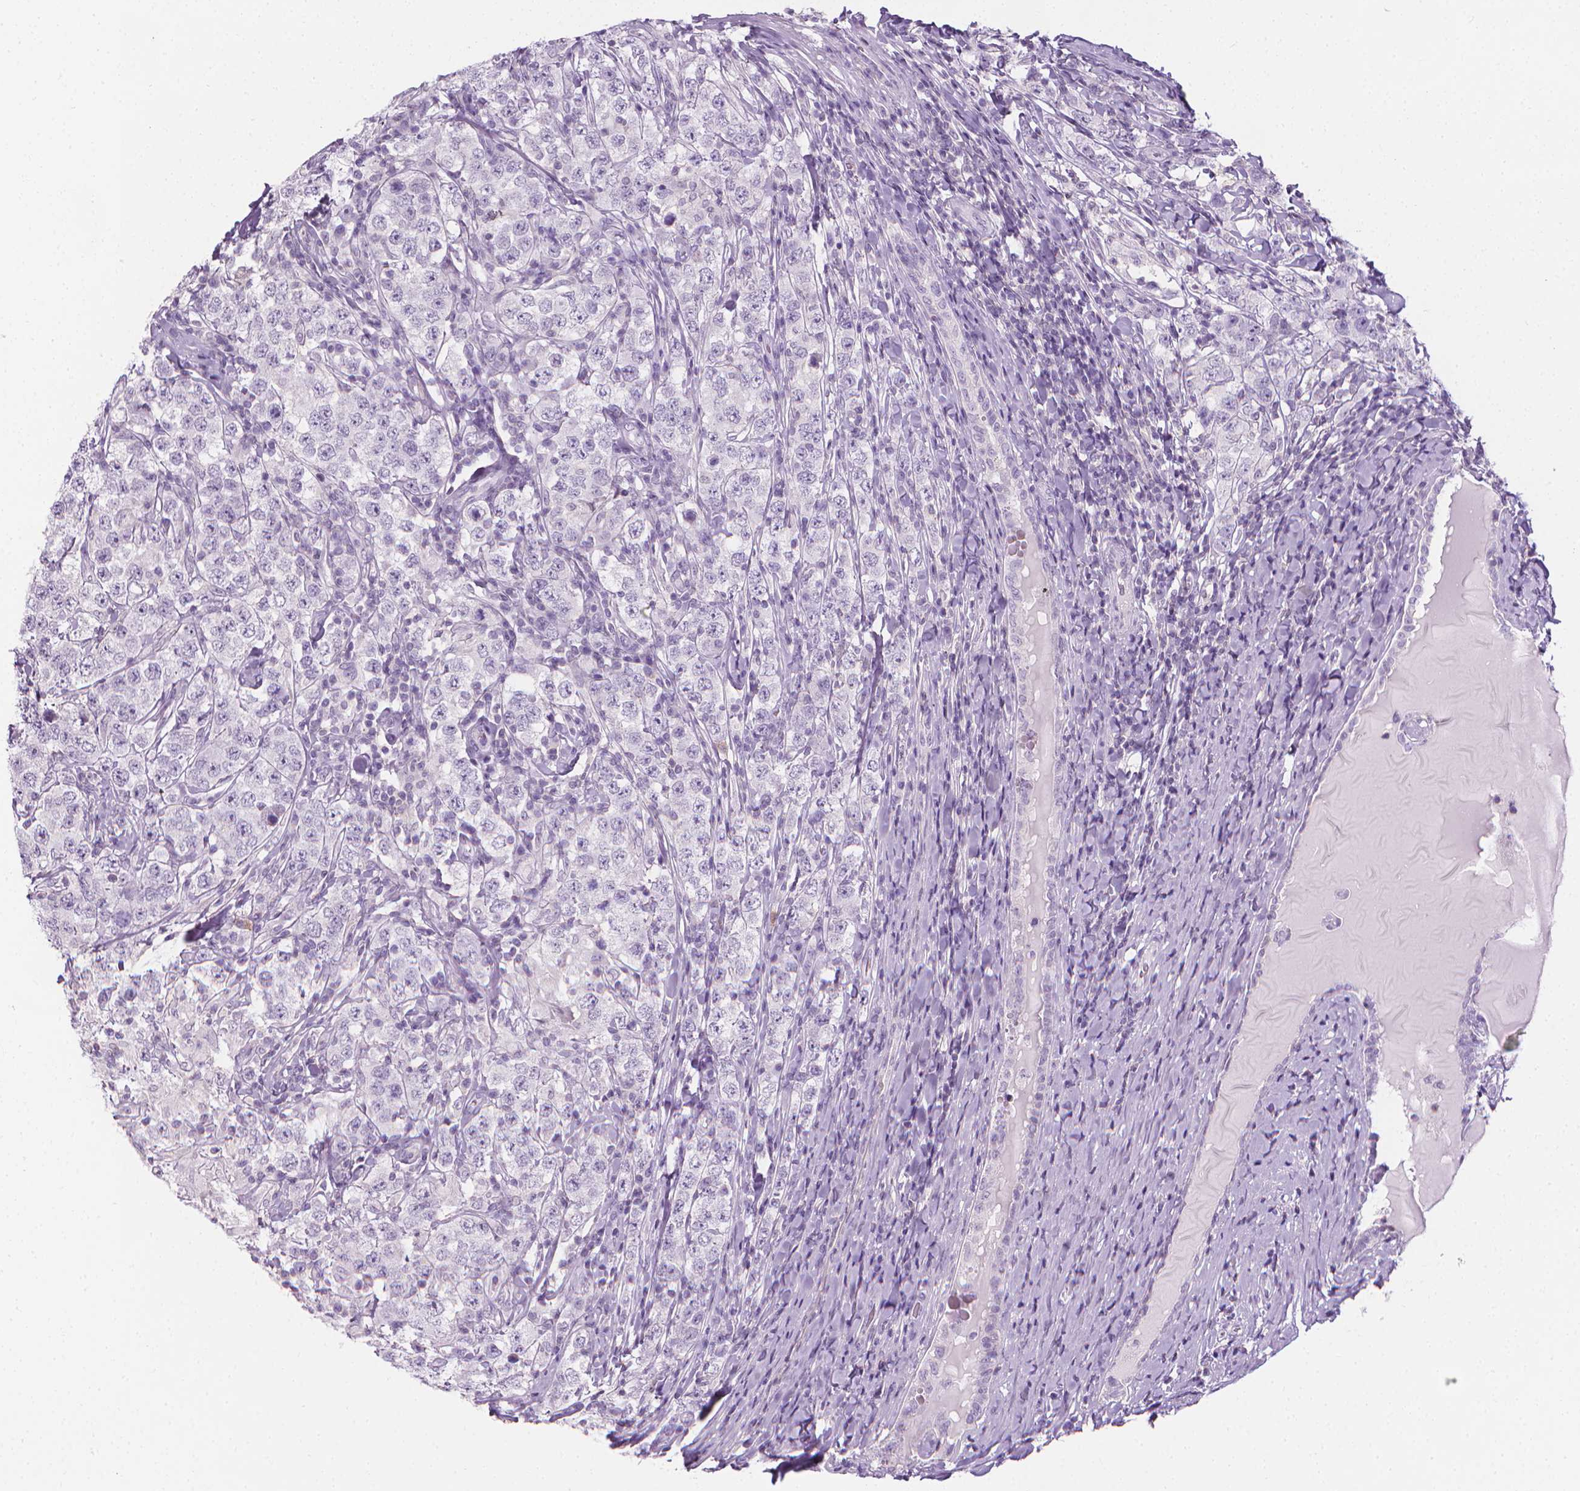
{"staining": {"intensity": "negative", "quantity": "none", "location": "none"}, "tissue": "testis cancer", "cell_type": "Tumor cells", "image_type": "cancer", "snomed": [{"axis": "morphology", "description": "Seminoma, NOS"}, {"axis": "morphology", "description": "Carcinoma, Embryonal, NOS"}, {"axis": "topography", "description": "Testis"}], "caption": "An image of testis seminoma stained for a protein reveals no brown staining in tumor cells.", "gene": "DCAF8L1", "patient": {"sex": "male", "age": 41}}